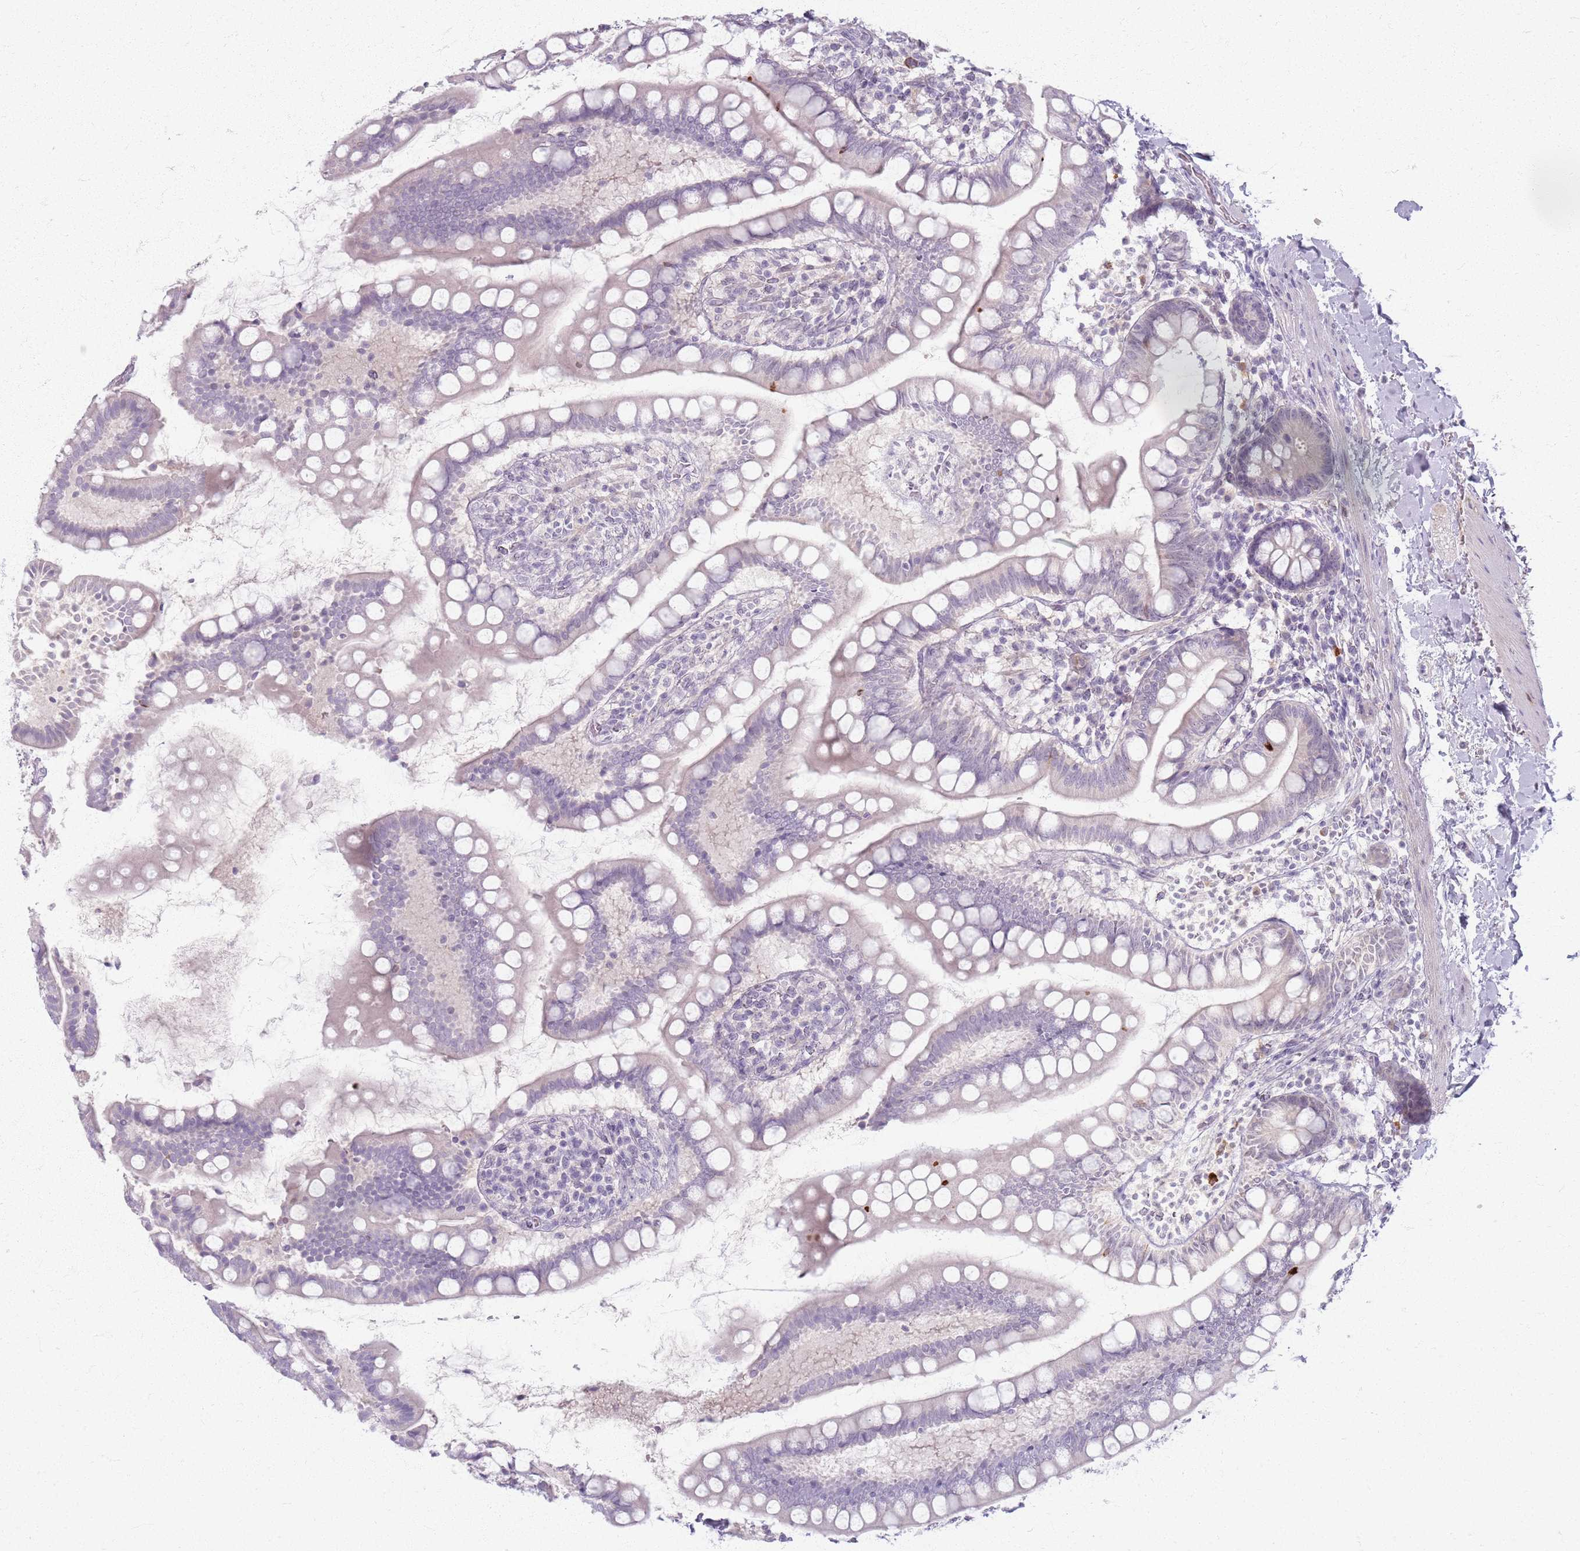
{"staining": {"intensity": "negative", "quantity": "none", "location": "none"}, "tissue": "small intestine", "cell_type": "Glandular cells", "image_type": "normal", "snomed": [{"axis": "morphology", "description": "Normal tissue, NOS"}, {"axis": "topography", "description": "Small intestine"}], "caption": "A high-resolution histopathology image shows immunohistochemistry staining of normal small intestine, which demonstrates no significant staining in glandular cells. (DAB (3,3'-diaminobenzidine) IHC visualized using brightfield microscopy, high magnification).", "gene": "CRIPT", "patient": {"sex": "female", "age": 84}}